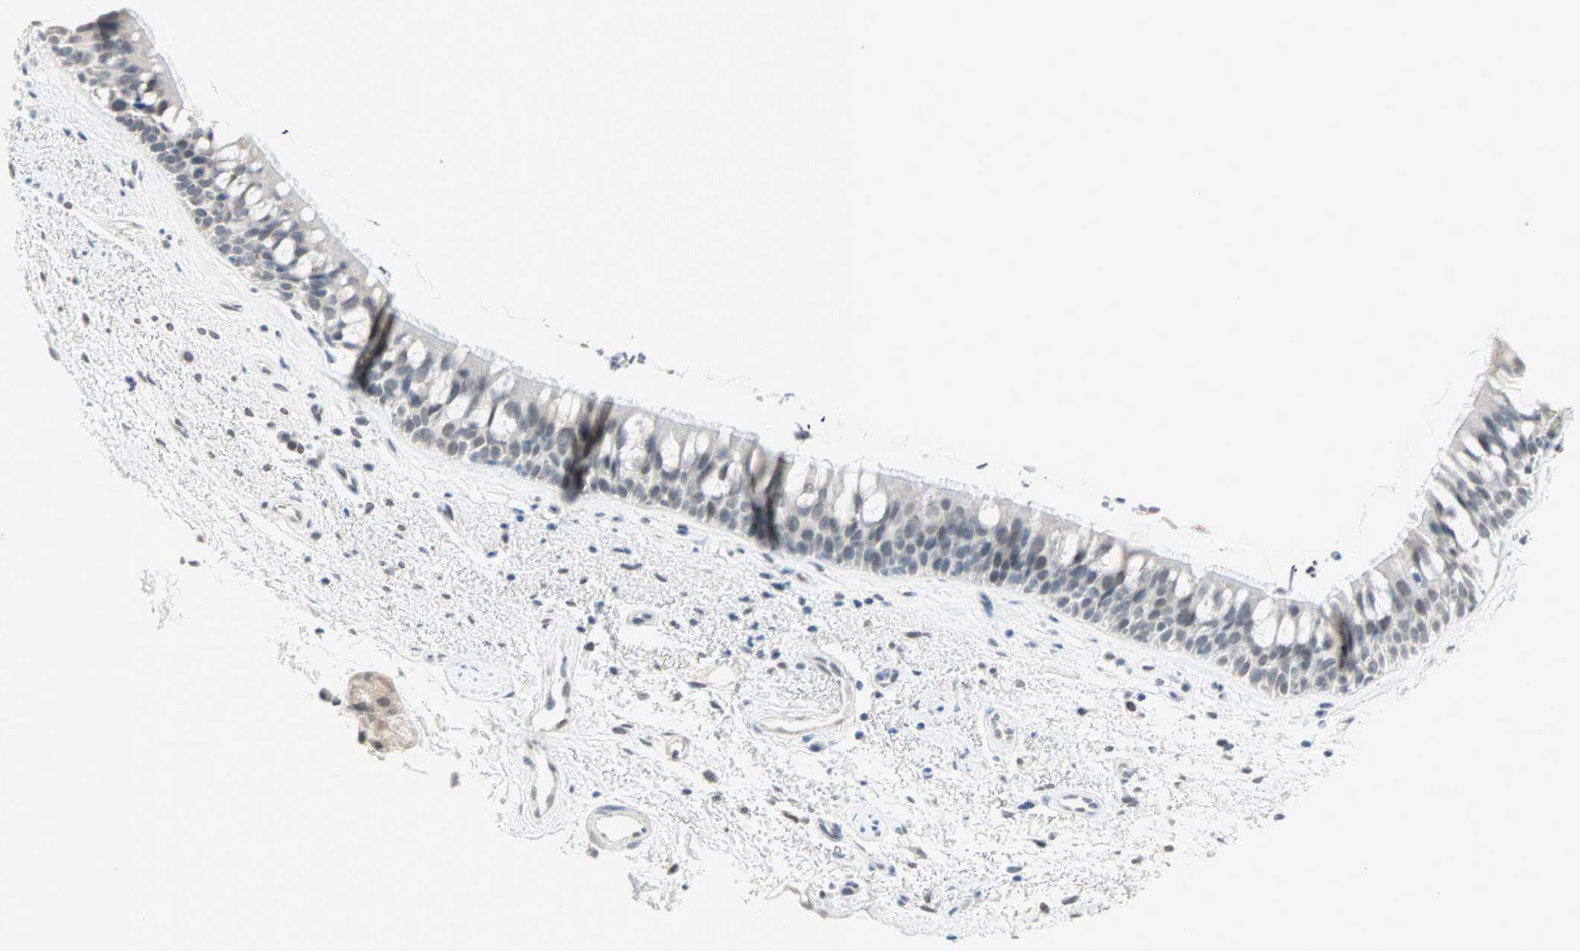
{"staining": {"intensity": "weak", "quantity": "<25%", "location": "nuclear"}, "tissue": "bronchus", "cell_type": "Respiratory epithelial cells", "image_type": "normal", "snomed": [{"axis": "morphology", "description": "Normal tissue, NOS"}, {"axis": "topography", "description": "Bronchus"}], "caption": "Immunohistochemical staining of unremarkable human bronchus reveals no significant positivity in respiratory epithelial cells.", "gene": "BCAN", "patient": {"sex": "female", "age": 54}}